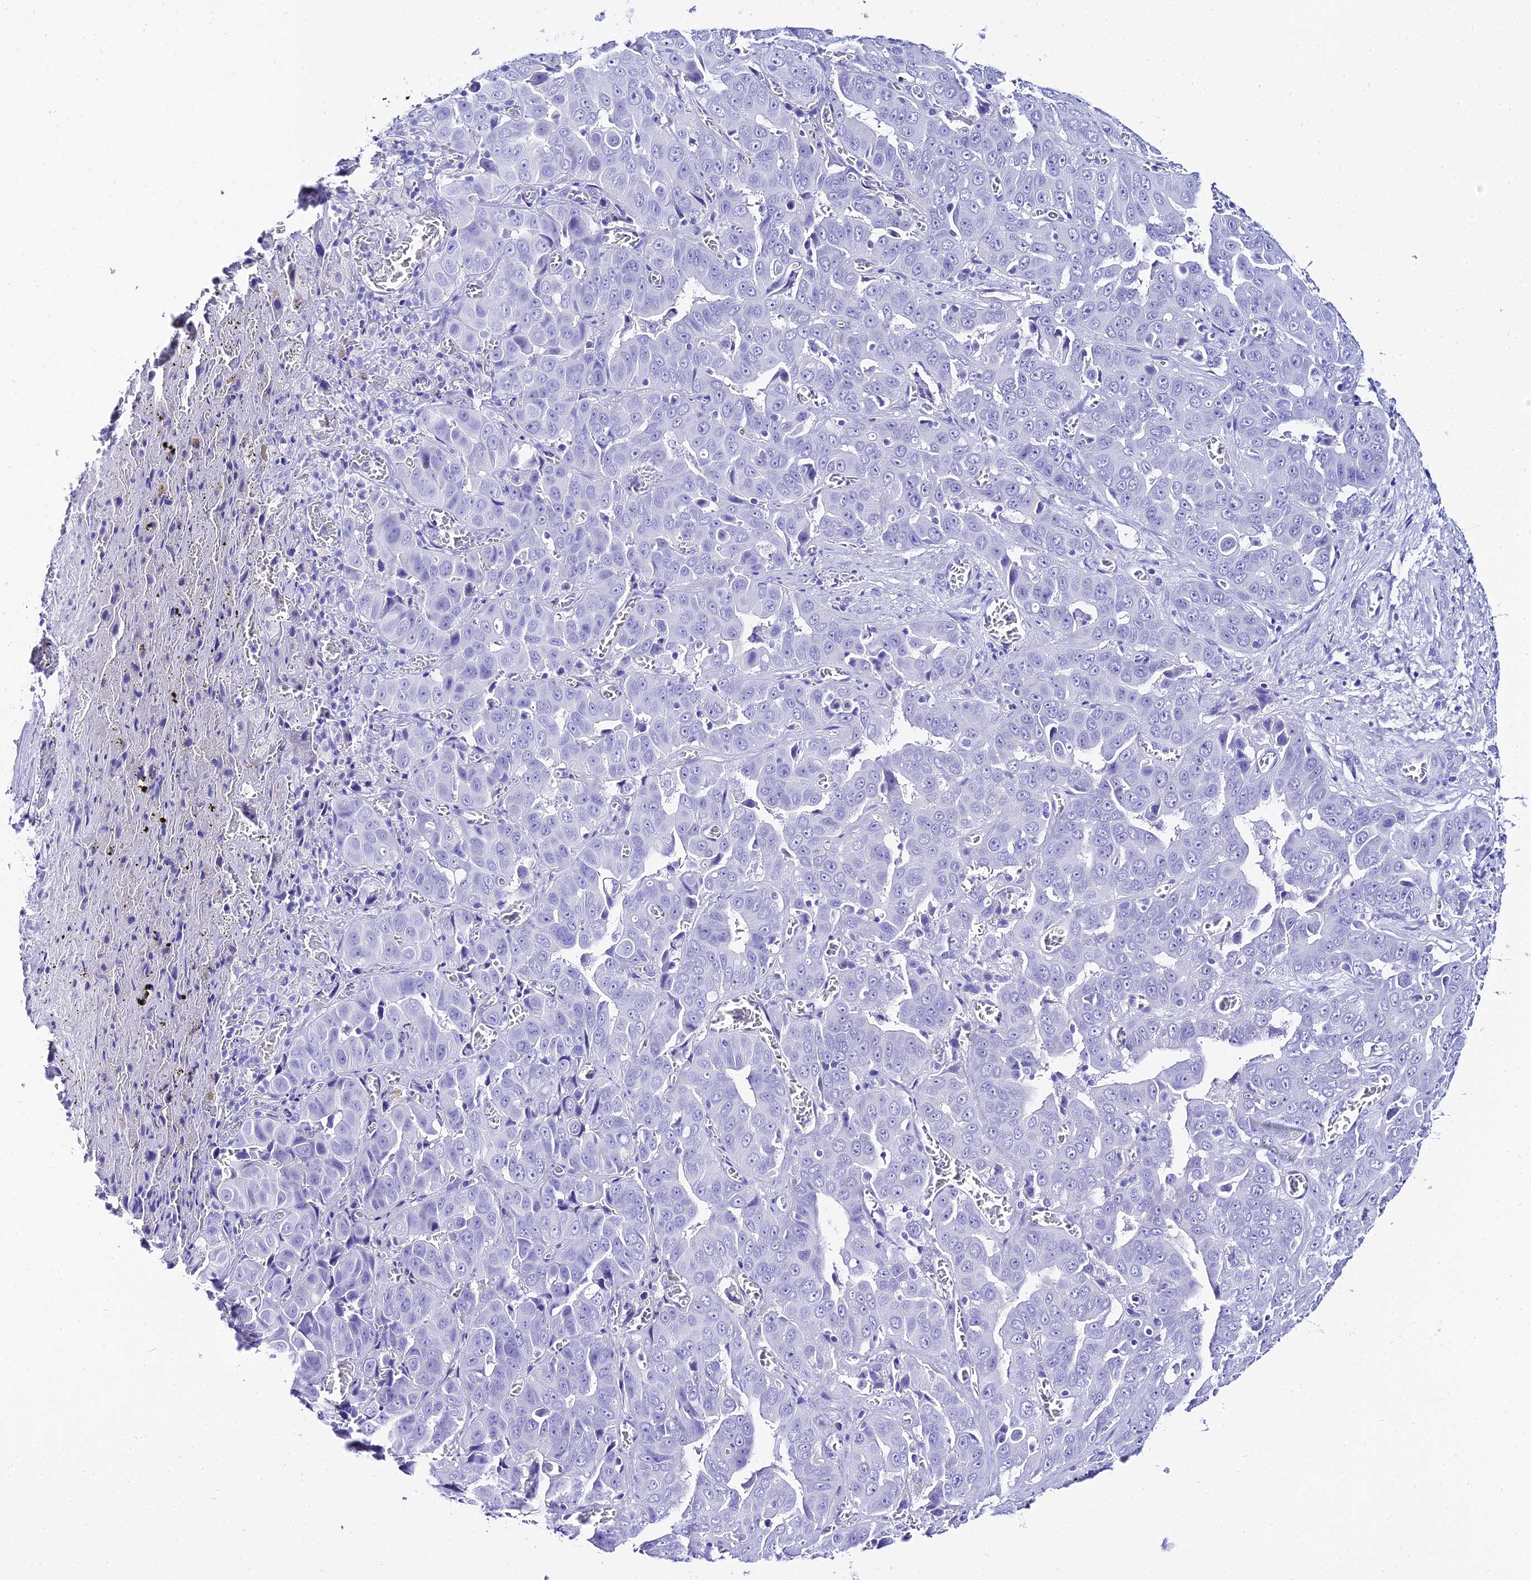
{"staining": {"intensity": "negative", "quantity": "none", "location": "none"}, "tissue": "liver cancer", "cell_type": "Tumor cells", "image_type": "cancer", "snomed": [{"axis": "morphology", "description": "Cholangiocarcinoma"}, {"axis": "topography", "description": "Liver"}], "caption": "Immunohistochemistry of human liver cholangiocarcinoma reveals no positivity in tumor cells.", "gene": "TRMT44", "patient": {"sex": "female", "age": 52}}